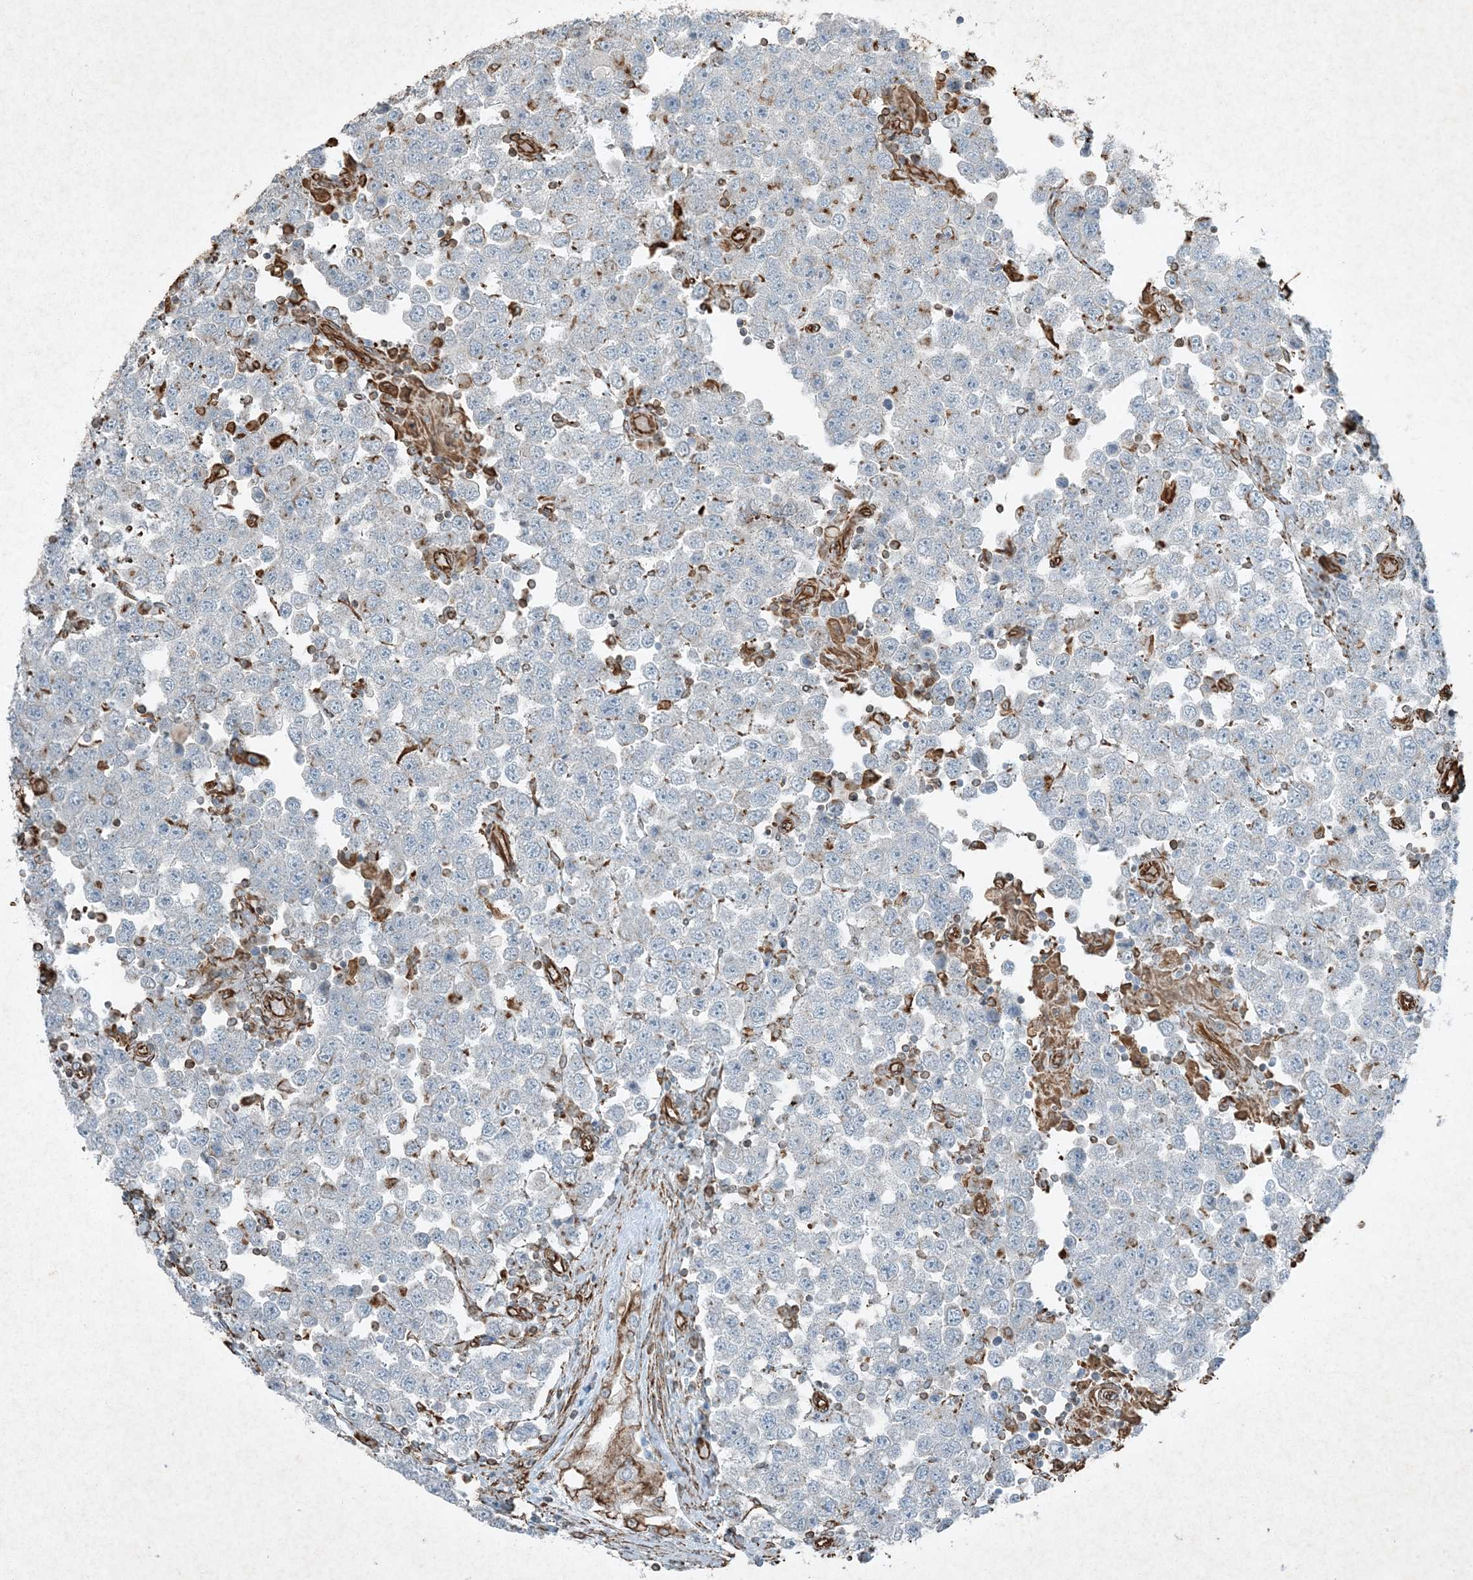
{"staining": {"intensity": "moderate", "quantity": "<25%", "location": "cytoplasmic/membranous"}, "tissue": "testis cancer", "cell_type": "Tumor cells", "image_type": "cancer", "snomed": [{"axis": "morphology", "description": "Seminoma, NOS"}, {"axis": "topography", "description": "Testis"}], "caption": "Human testis cancer (seminoma) stained for a protein (brown) reveals moderate cytoplasmic/membranous positive staining in approximately <25% of tumor cells.", "gene": "RYK", "patient": {"sex": "male", "age": 28}}